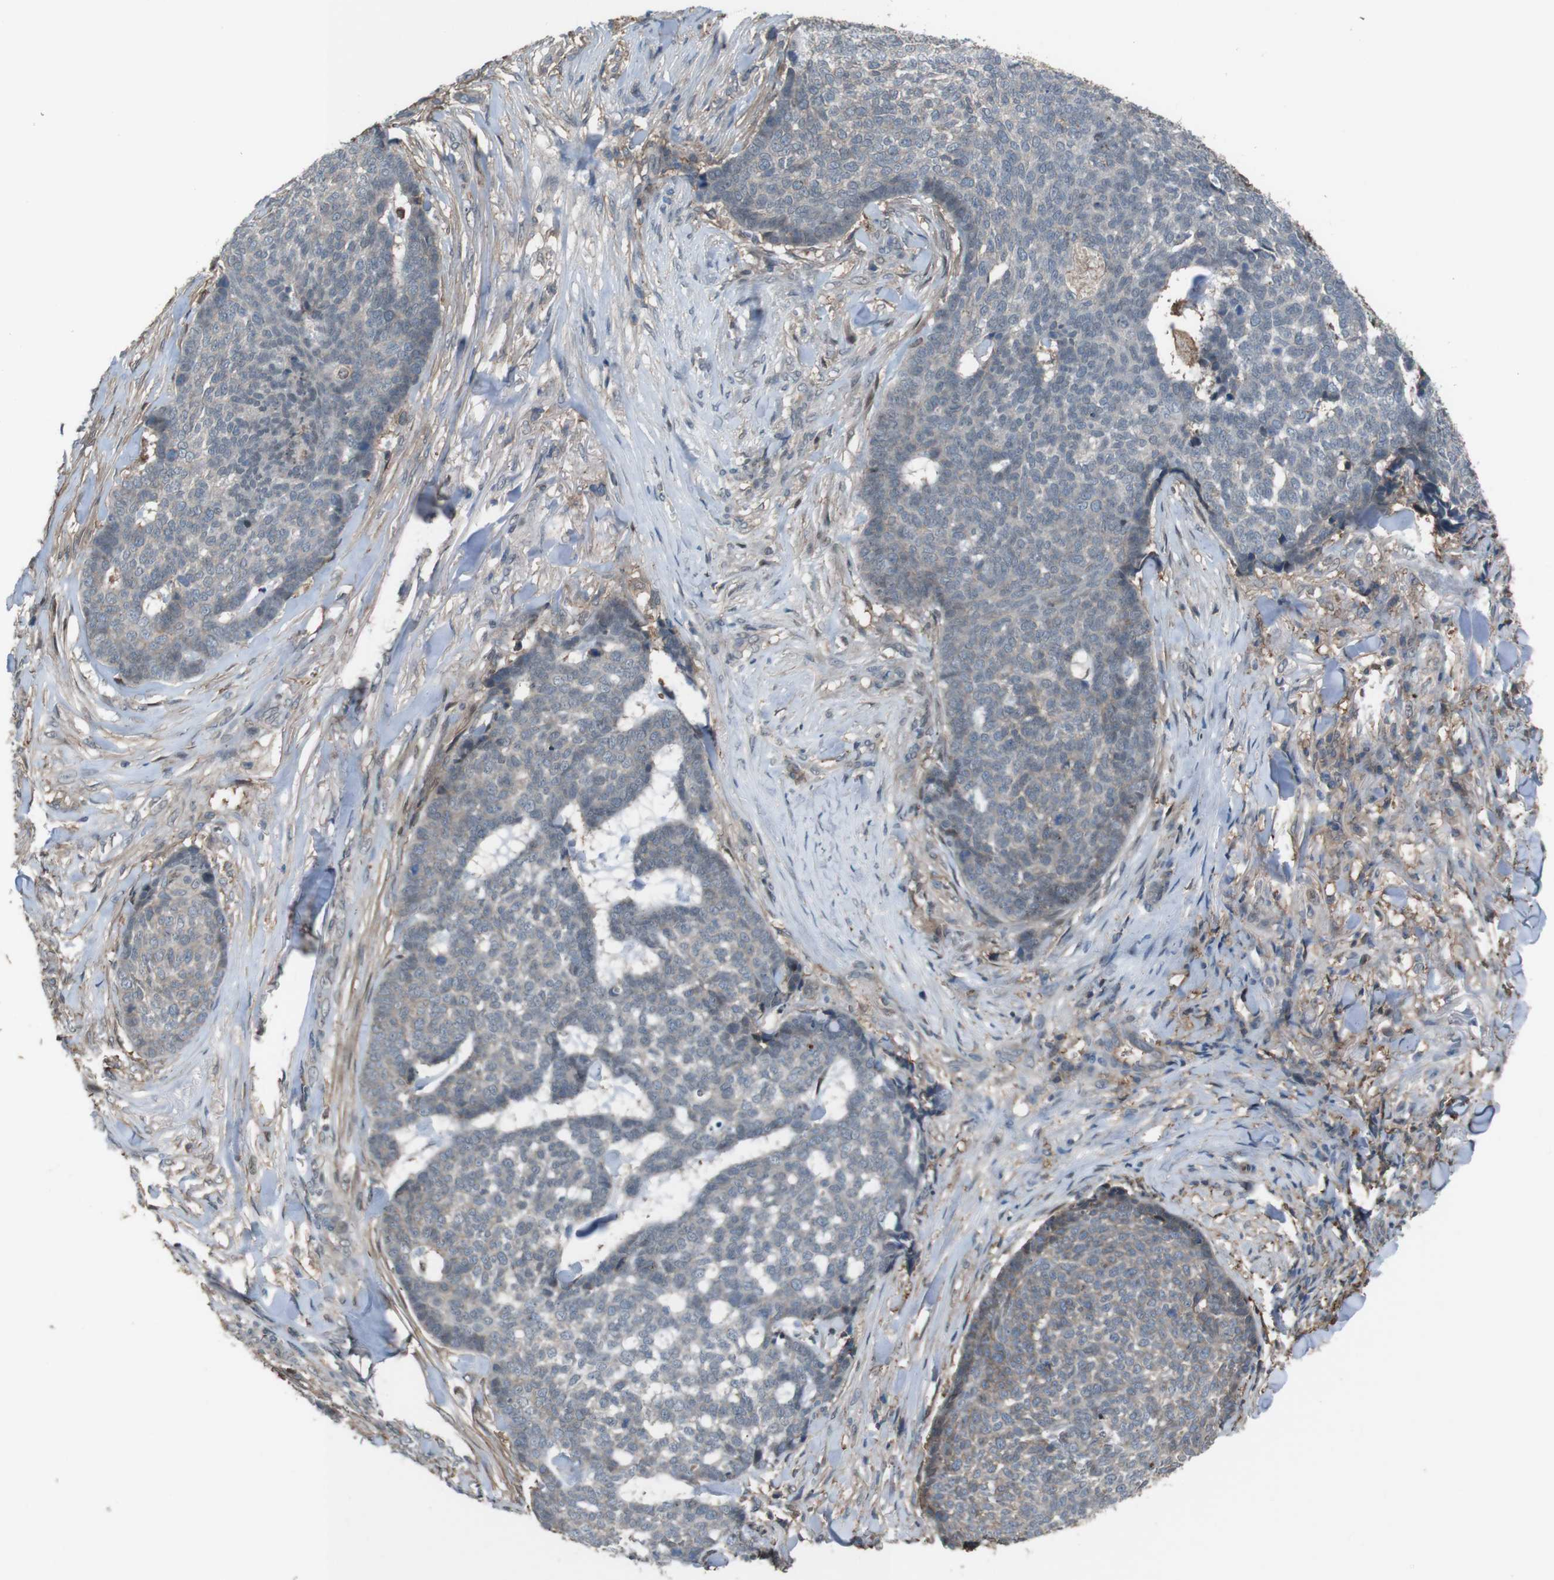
{"staining": {"intensity": "negative", "quantity": "none", "location": "none"}, "tissue": "skin cancer", "cell_type": "Tumor cells", "image_type": "cancer", "snomed": [{"axis": "morphology", "description": "Basal cell carcinoma"}, {"axis": "topography", "description": "Skin"}], "caption": "There is no significant expression in tumor cells of skin basal cell carcinoma. (DAB (3,3'-diaminobenzidine) immunohistochemistry visualized using brightfield microscopy, high magnification).", "gene": "ATP2B1", "patient": {"sex": "male", "age": 84}}